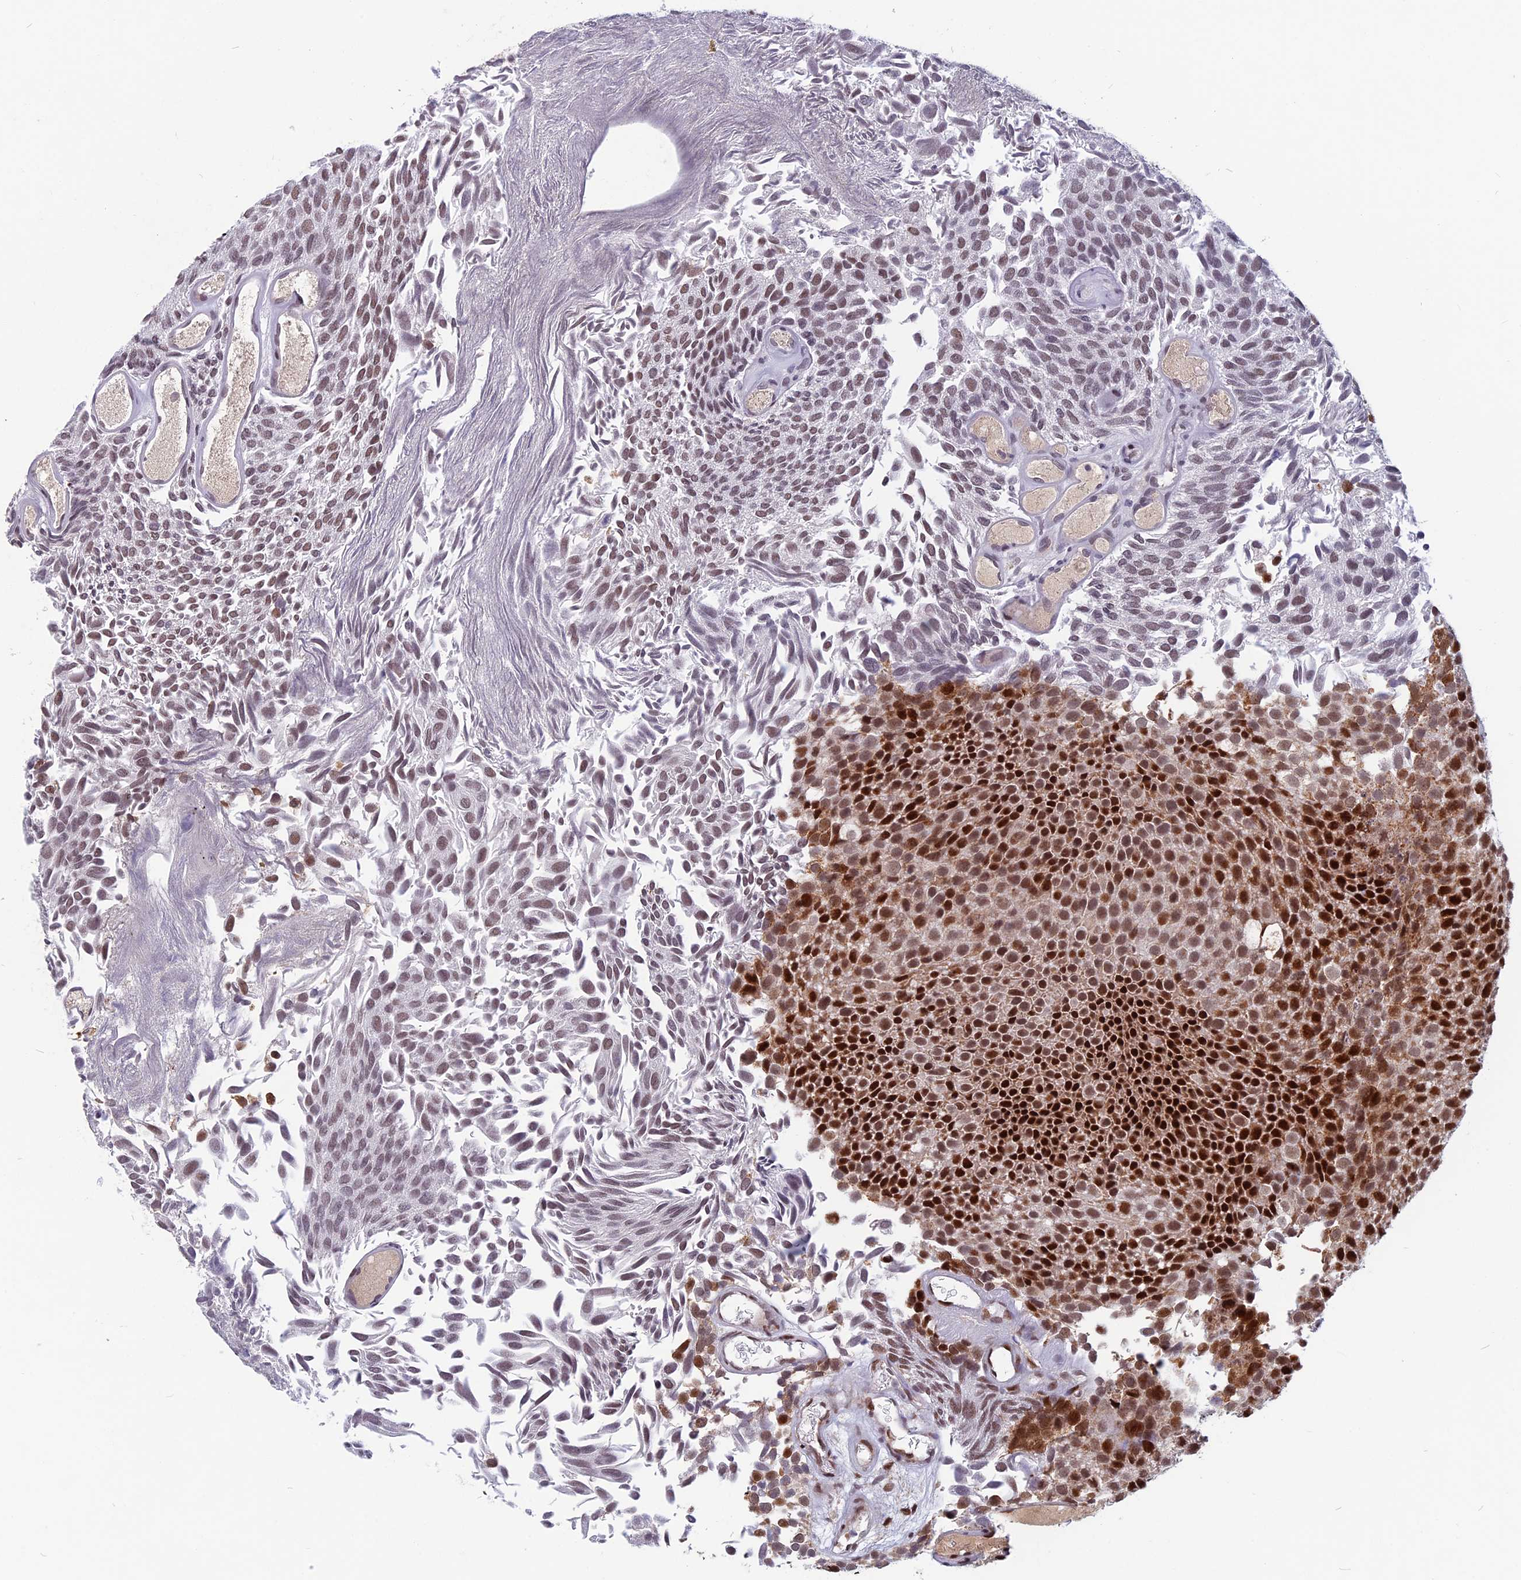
{"staining": {"intensity": "moderate", "quantity": ">75%", "location": "nuclear"}, "tissue": "urothelial cancer", "cell_type": "Tumor cells", "image_type": "cancer", "snomed": [{"axis": "morphology", "description": "Urothelial carcinoma, Low grade"}, {"axis": "topography", "description": "Urinary bladder"}], "caption": "Approximately >75% of tumor cells in human urothelial carcinoma (low-grade) display moderate nuclear protein expression as visualized by brown immunohistochemical staining.", "gene": "CDC7", "patient": {"sex": "male", "age": 89}}